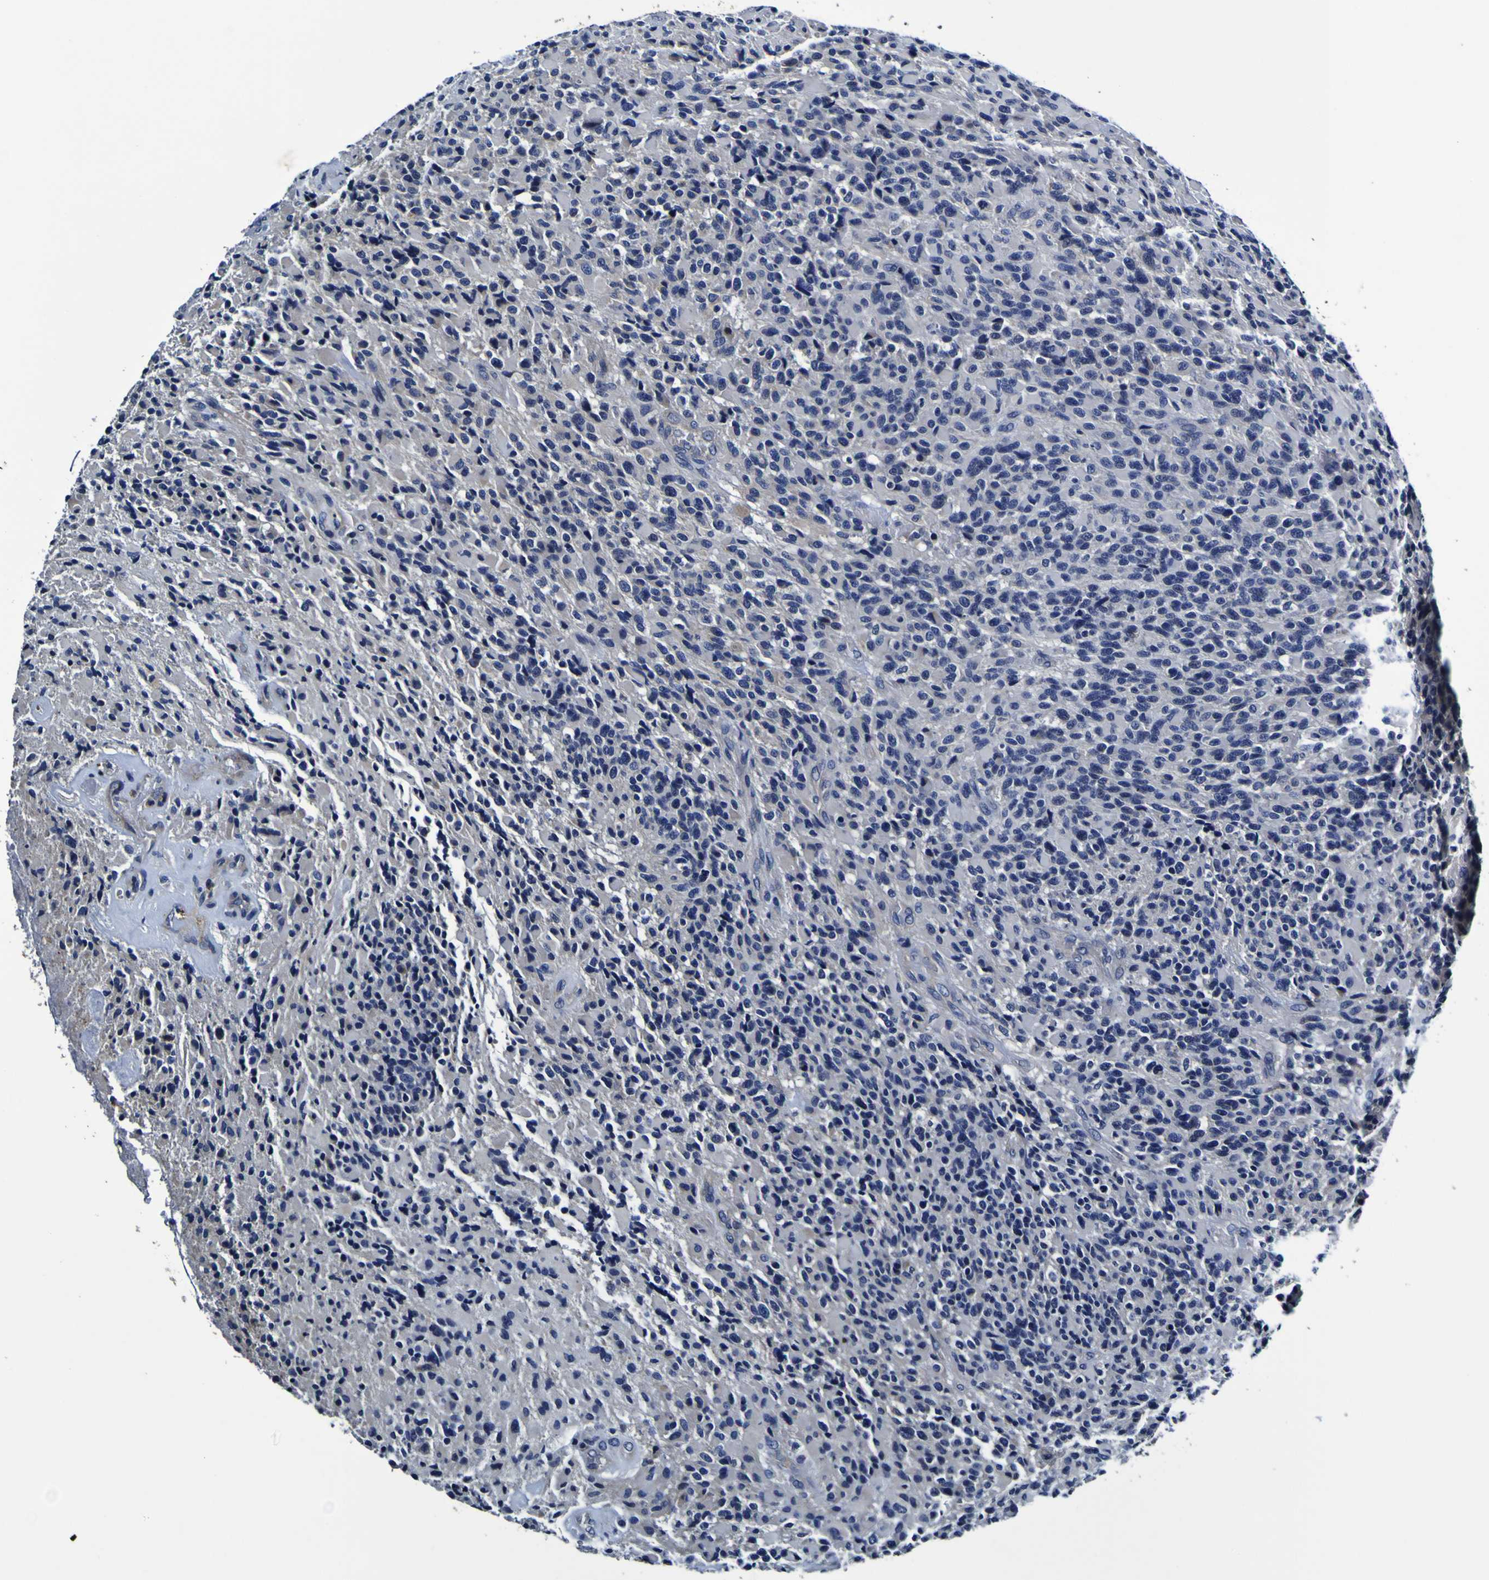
{"staining": {"intensity": "negative", "quantity": "none", "location": "none"}, "tissue": "glioma", "cell_type": "Tumor cells", "image_type": "cancer", "snomed": [{"axis": "morphology", "description": "Glioma, malignant, High grade"}, {"axis": "topography", "description": "Brain"}], "caption": "Tumor cells show no significant protein expression in malignant glioma (high-grade). (Brightfield microscopy of DAB IHC at high magnification).", "gene": "PANK4", "patient": {"sex": "male", "age": 71}}